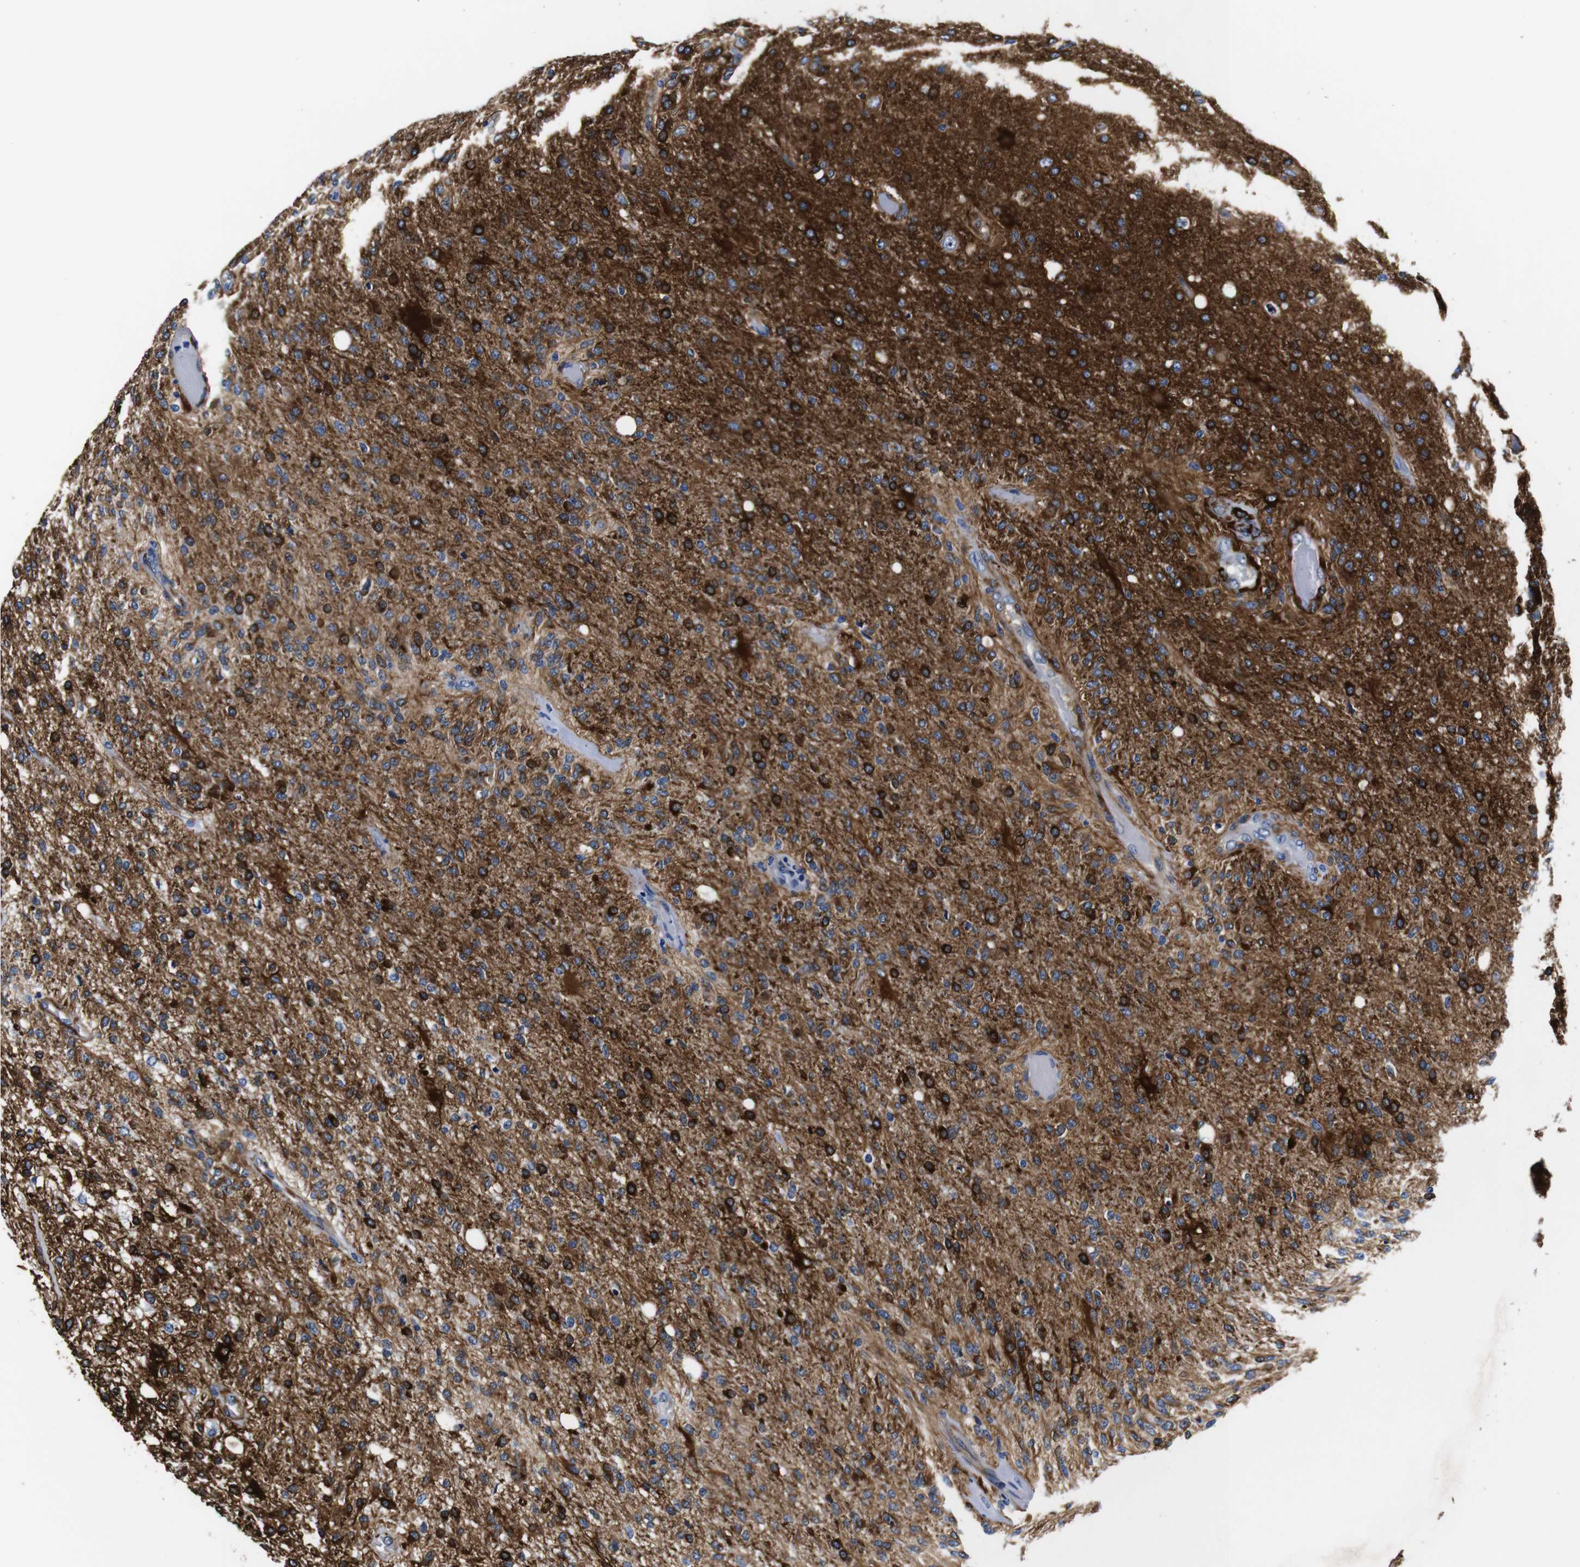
{"staining": {"intensity": "moderate", "quantity": ">75%", "location": "cytoplasmic/membranous"}, "tissue": "glioma", "cell_type": "Tumor cells", "image_type": "cancer", "snomed": [{"axis": "morphology", "description": "Normal tissue, NOS"}, {"axis": "morphology", "description": "Glioma, malignant, High grade"}, {"axis": "topography", "description": "Cerebral cortex"}], "caption": "High-power microscopy captured an immunohistochemistry (IHC) image of glioma, revealing moderate cytoplasmic/membranous expression in approximately >75% of tumor cells.", "gene": "LRIG1", "patient": {"sex": "male", "age": 77}}